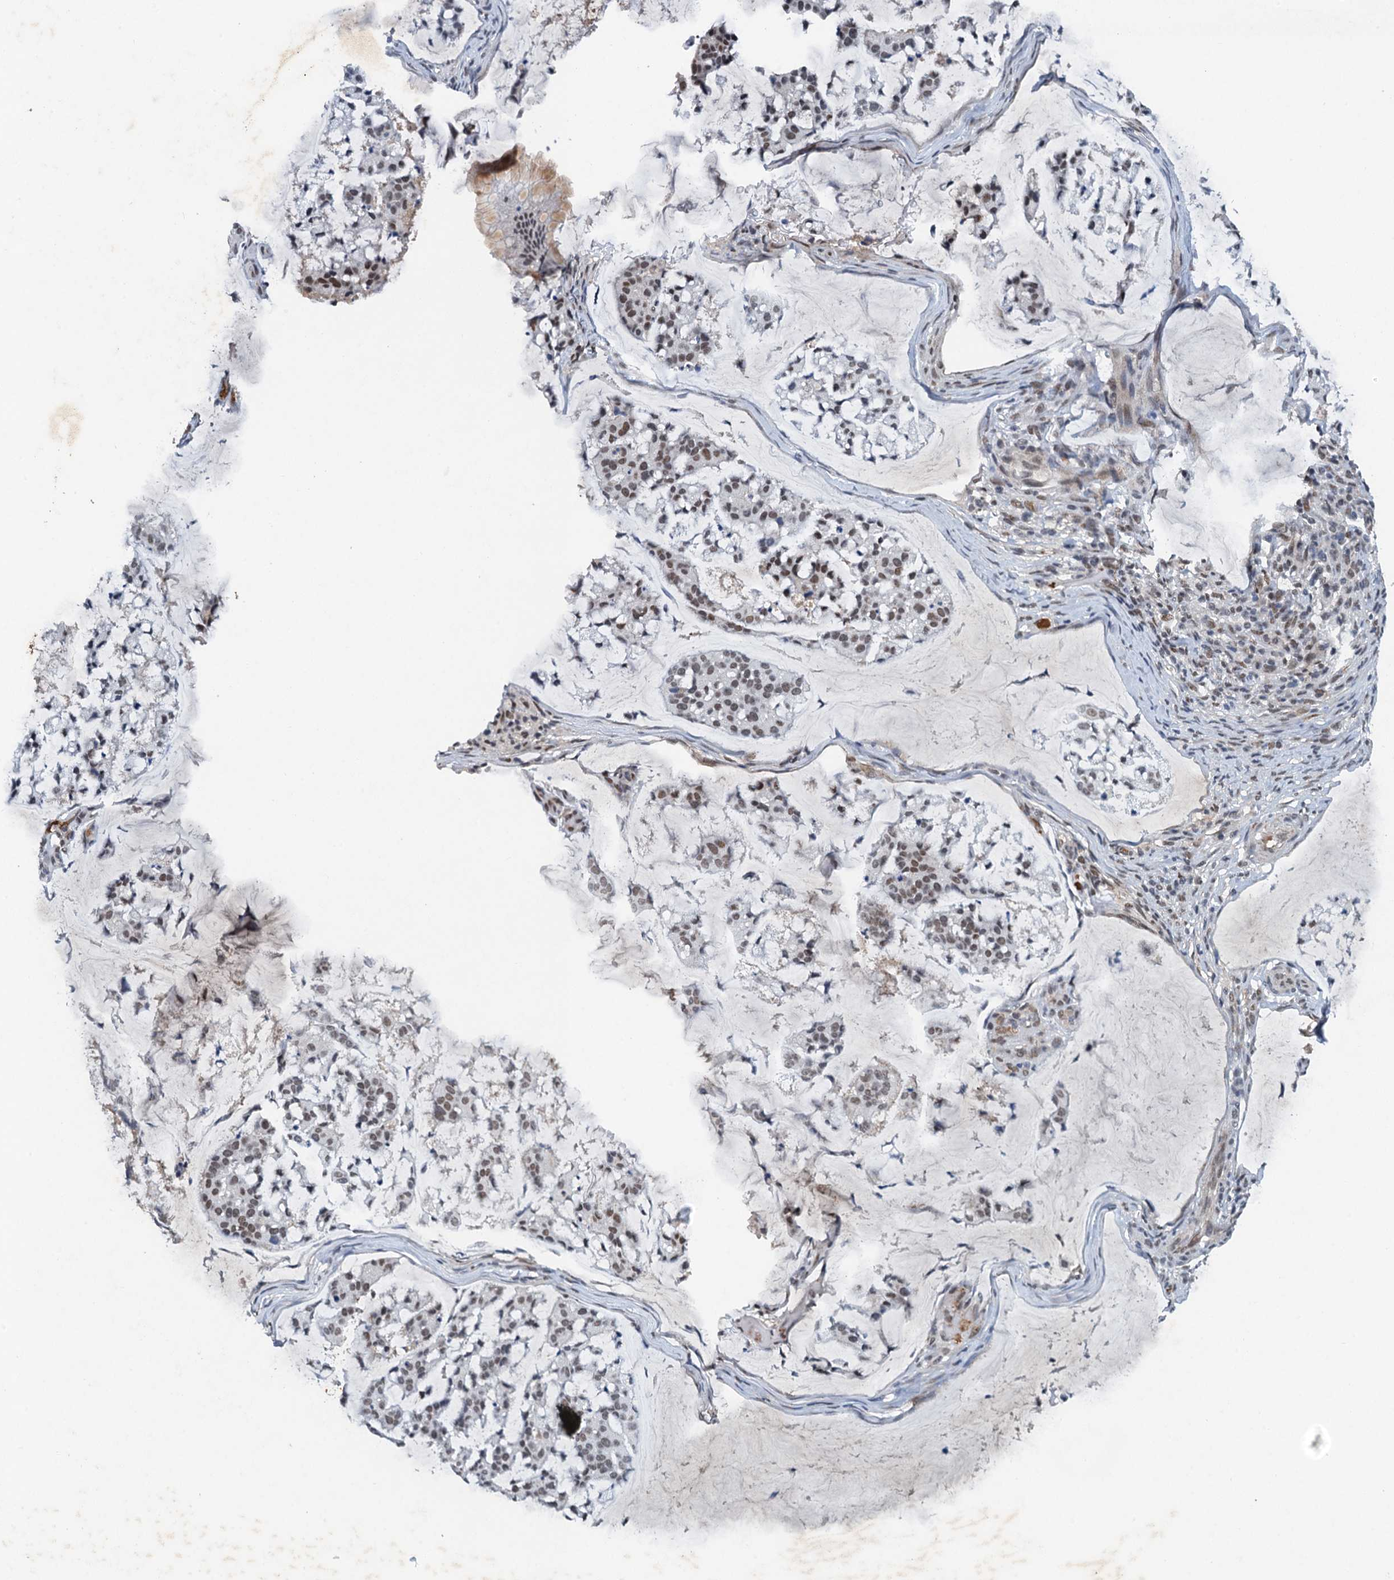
{"staining": {"intensity": "weak", "quantity": "25%-75%", "location": "nuclear"}, "tissue": "stomach cancer", "cell_type": "Tumor cells", "image_type": "cancer", "snomed": [{"axis": "morphology", "description": "Adenocarcinoma, NOS"}, {"axis": "topography", "description": "Stomach, lower"}], "caption": "Human adenocarcinoma (stomach) stained with a brown dye exhibits weak nuclear positive expression in about 25%-75% of tumor cells.", "gene": "CSTF3", "patient": {"sex": "male", "age": 67}}